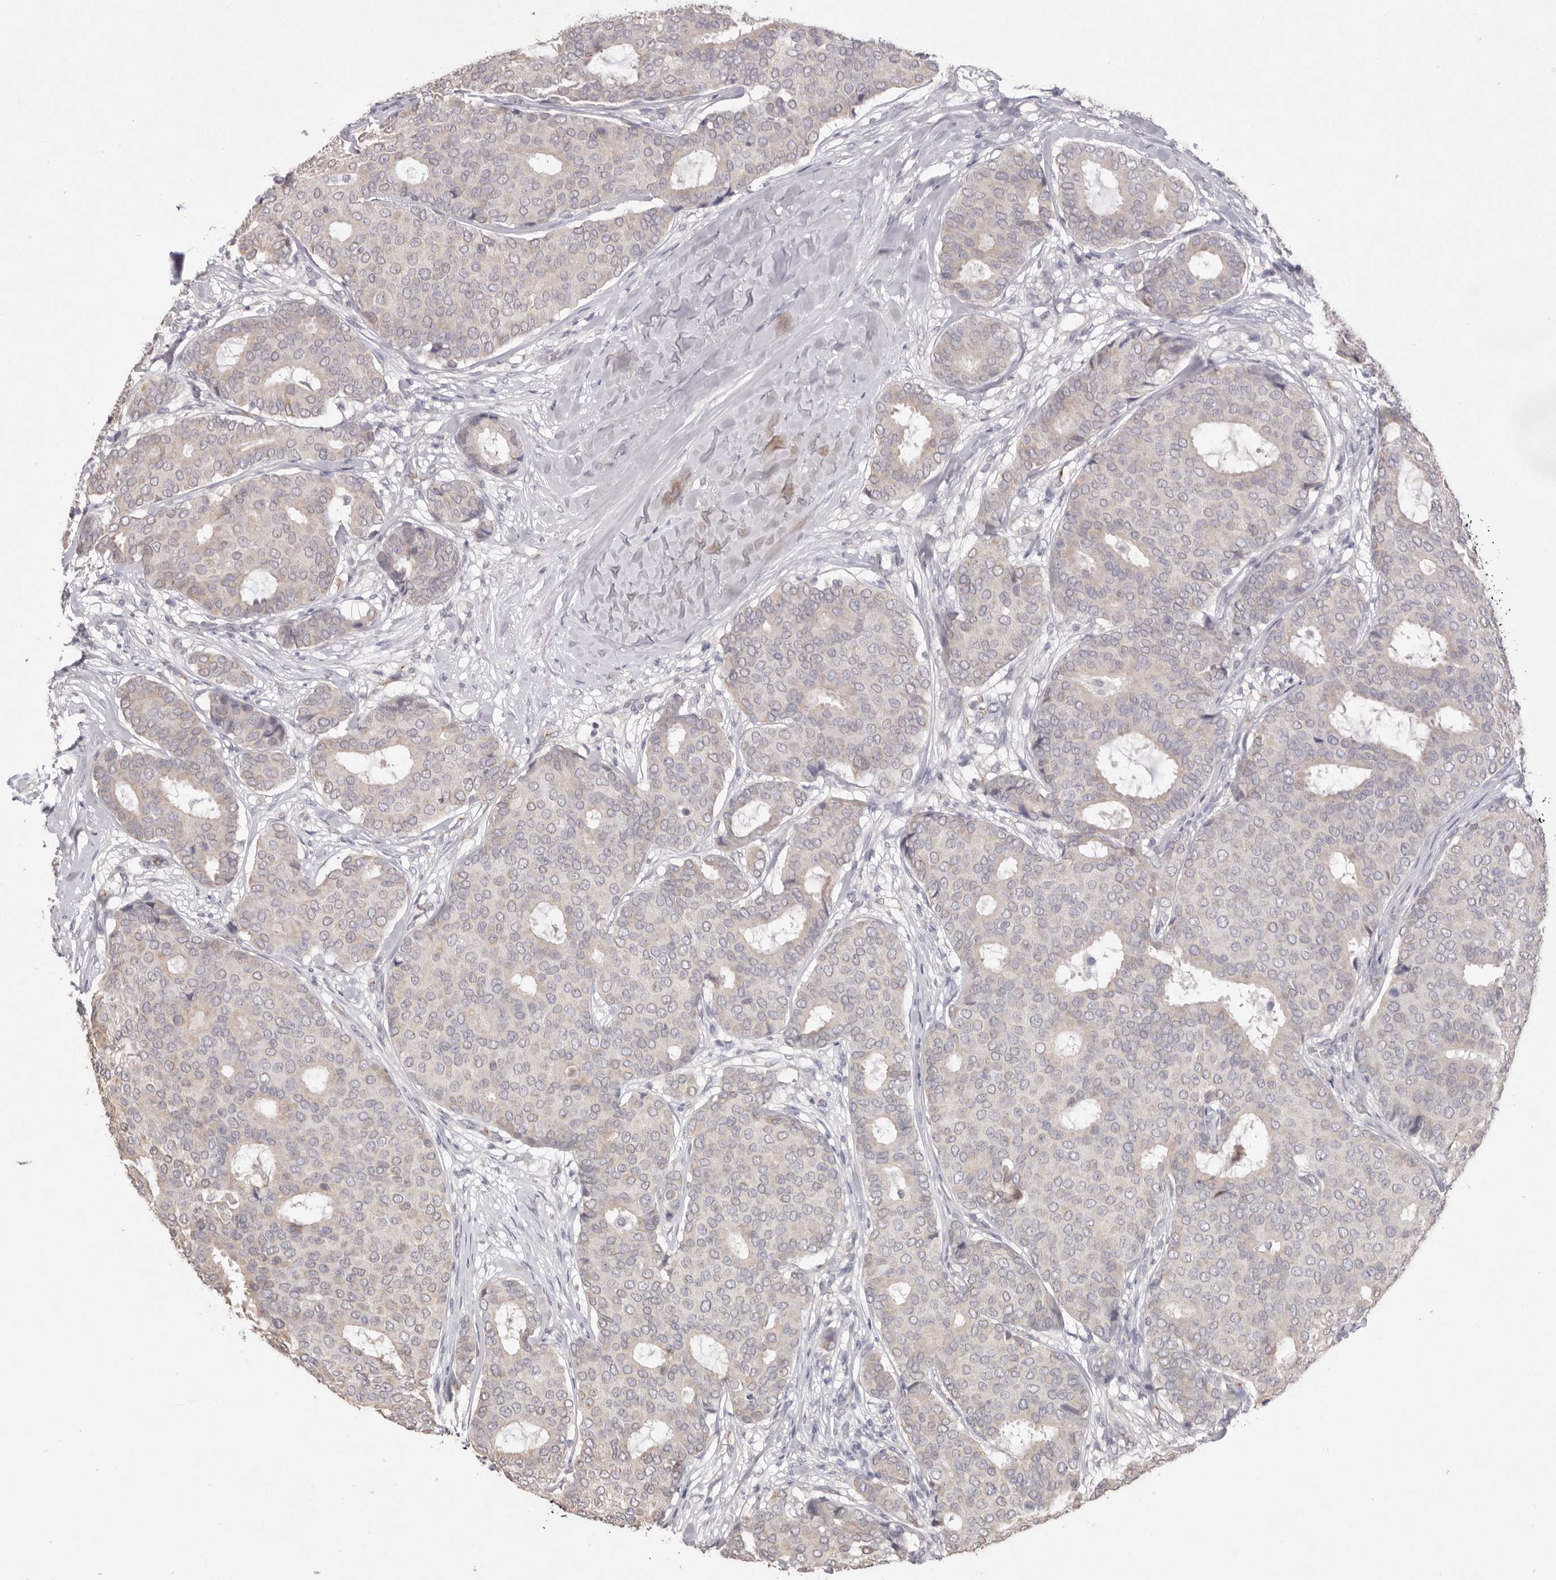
{"staining": {"intensity": "negative", "quantity": "none", "location": "none"}, "tissue": "breast cancer", "cell_type": "Tumor cells", "image_type": "cancer", "snomed": [{"axis": "morphology", "description": "Duct carcinoma"}, {"axis": "topography", "description": "Breast"}], "caption": "Immunohistochemistry (IHC) of breast intraductal carcinoma exhibits no positivity in tumor cells.", "gene": "ZYG11B", "patient": {"sex": "female", "age": 75}}